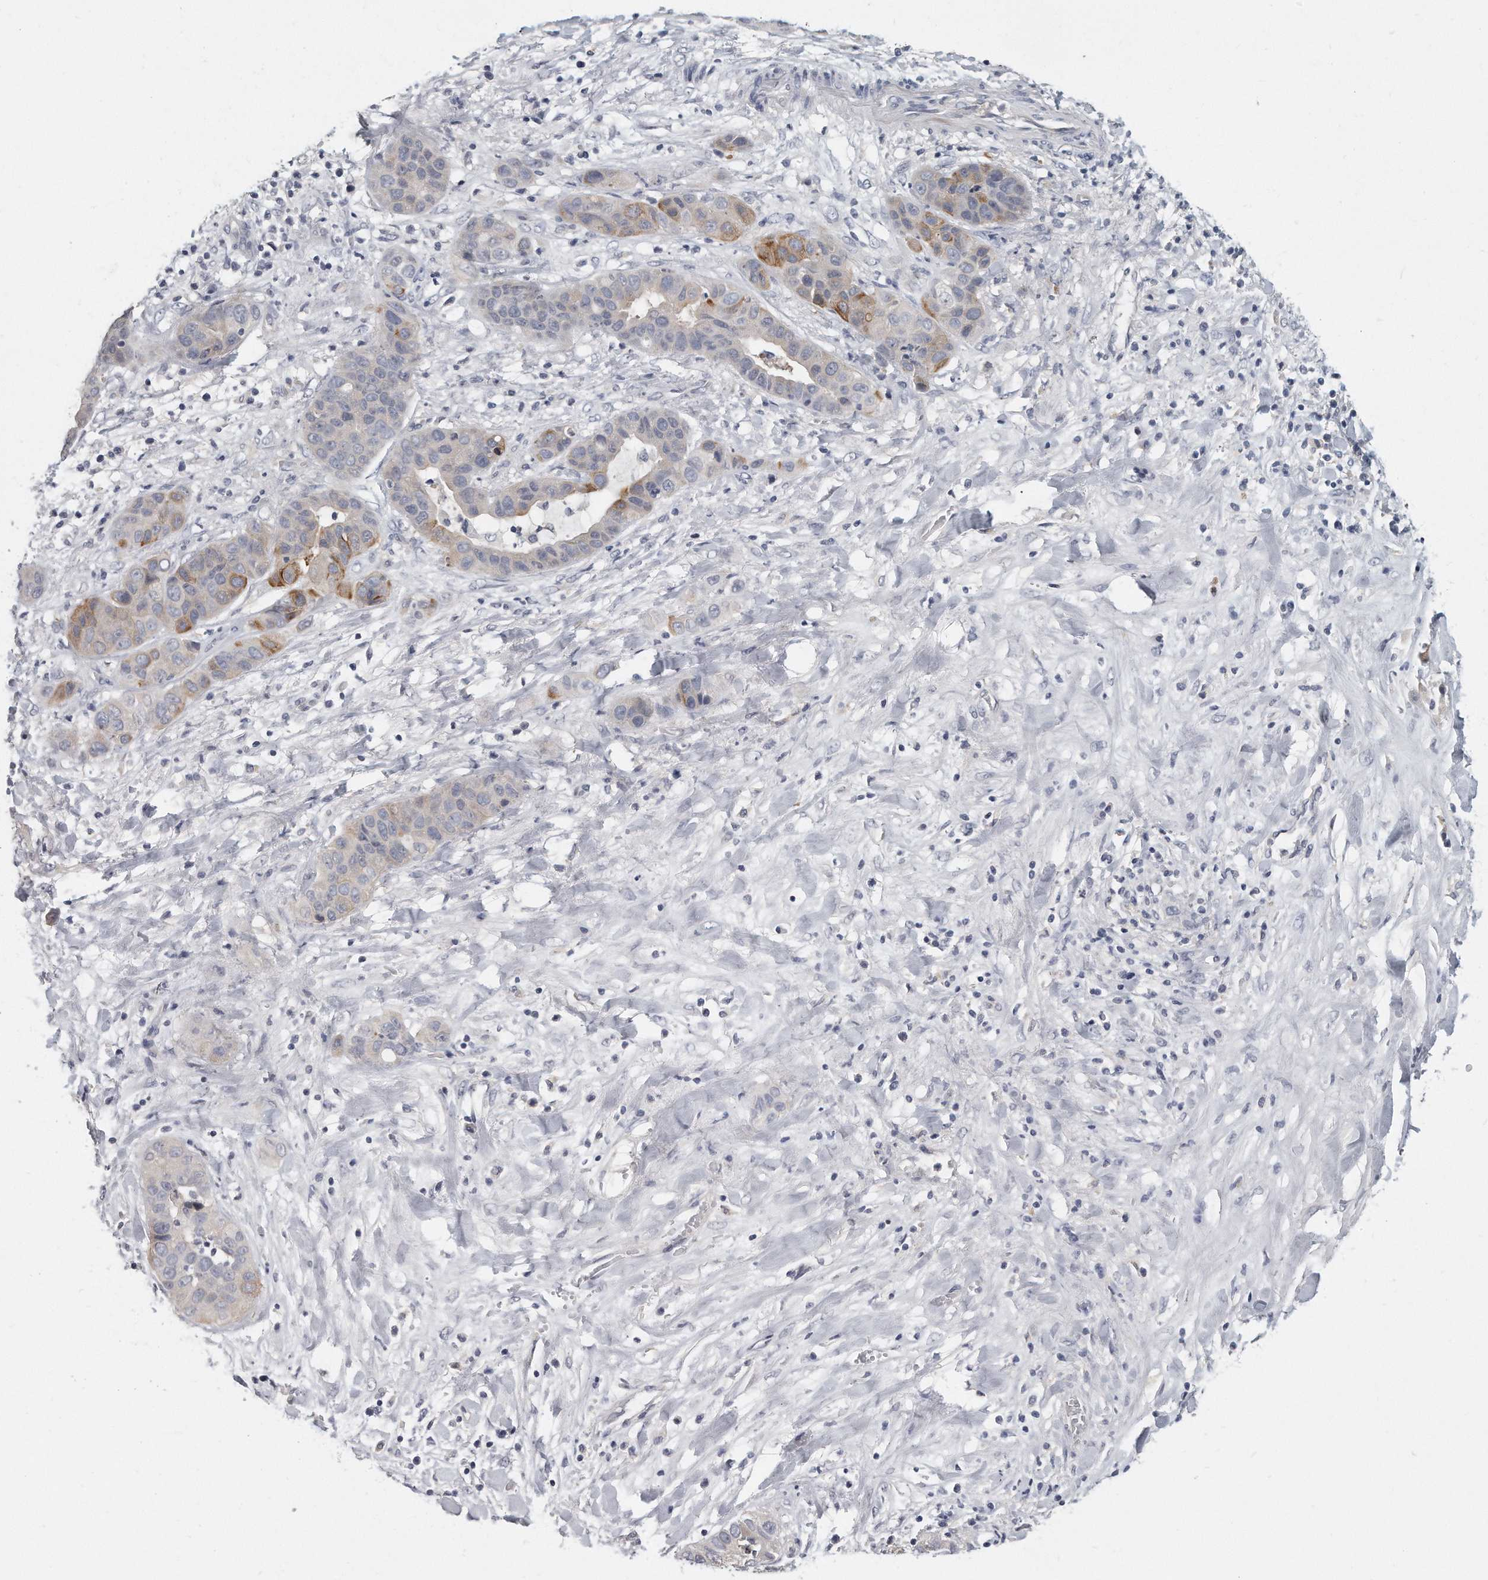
{"staining": {"intensity": "moderate", "quantity": "<25%", "location": "cytoplasmic/membranous"}, "tissue": "liver cancer", "cell_type": "Tumor cells", "image_type": "cancer", "snomed": [{"axis": "morphology", "description": "Cholangiocarcinoma"}, {"axis": "topography", "description": "Liver"}], "caption": "Immunohistochemistry staining of liver cholangiocarcinoma, which exhibits low levels of moderate cytoplasmic/membranous staining in approximately <25% of tumor cells indicating moderate cytoplasmic/membranous protein positivity. The staining was performed using DAB (3,3'-diaminobenzidine) (brown) for protein detection and nuclei were counterstained in hematoxylin (blue).", "gene": "KLHL7", "patient": {"sex": "female", "age": 52}}